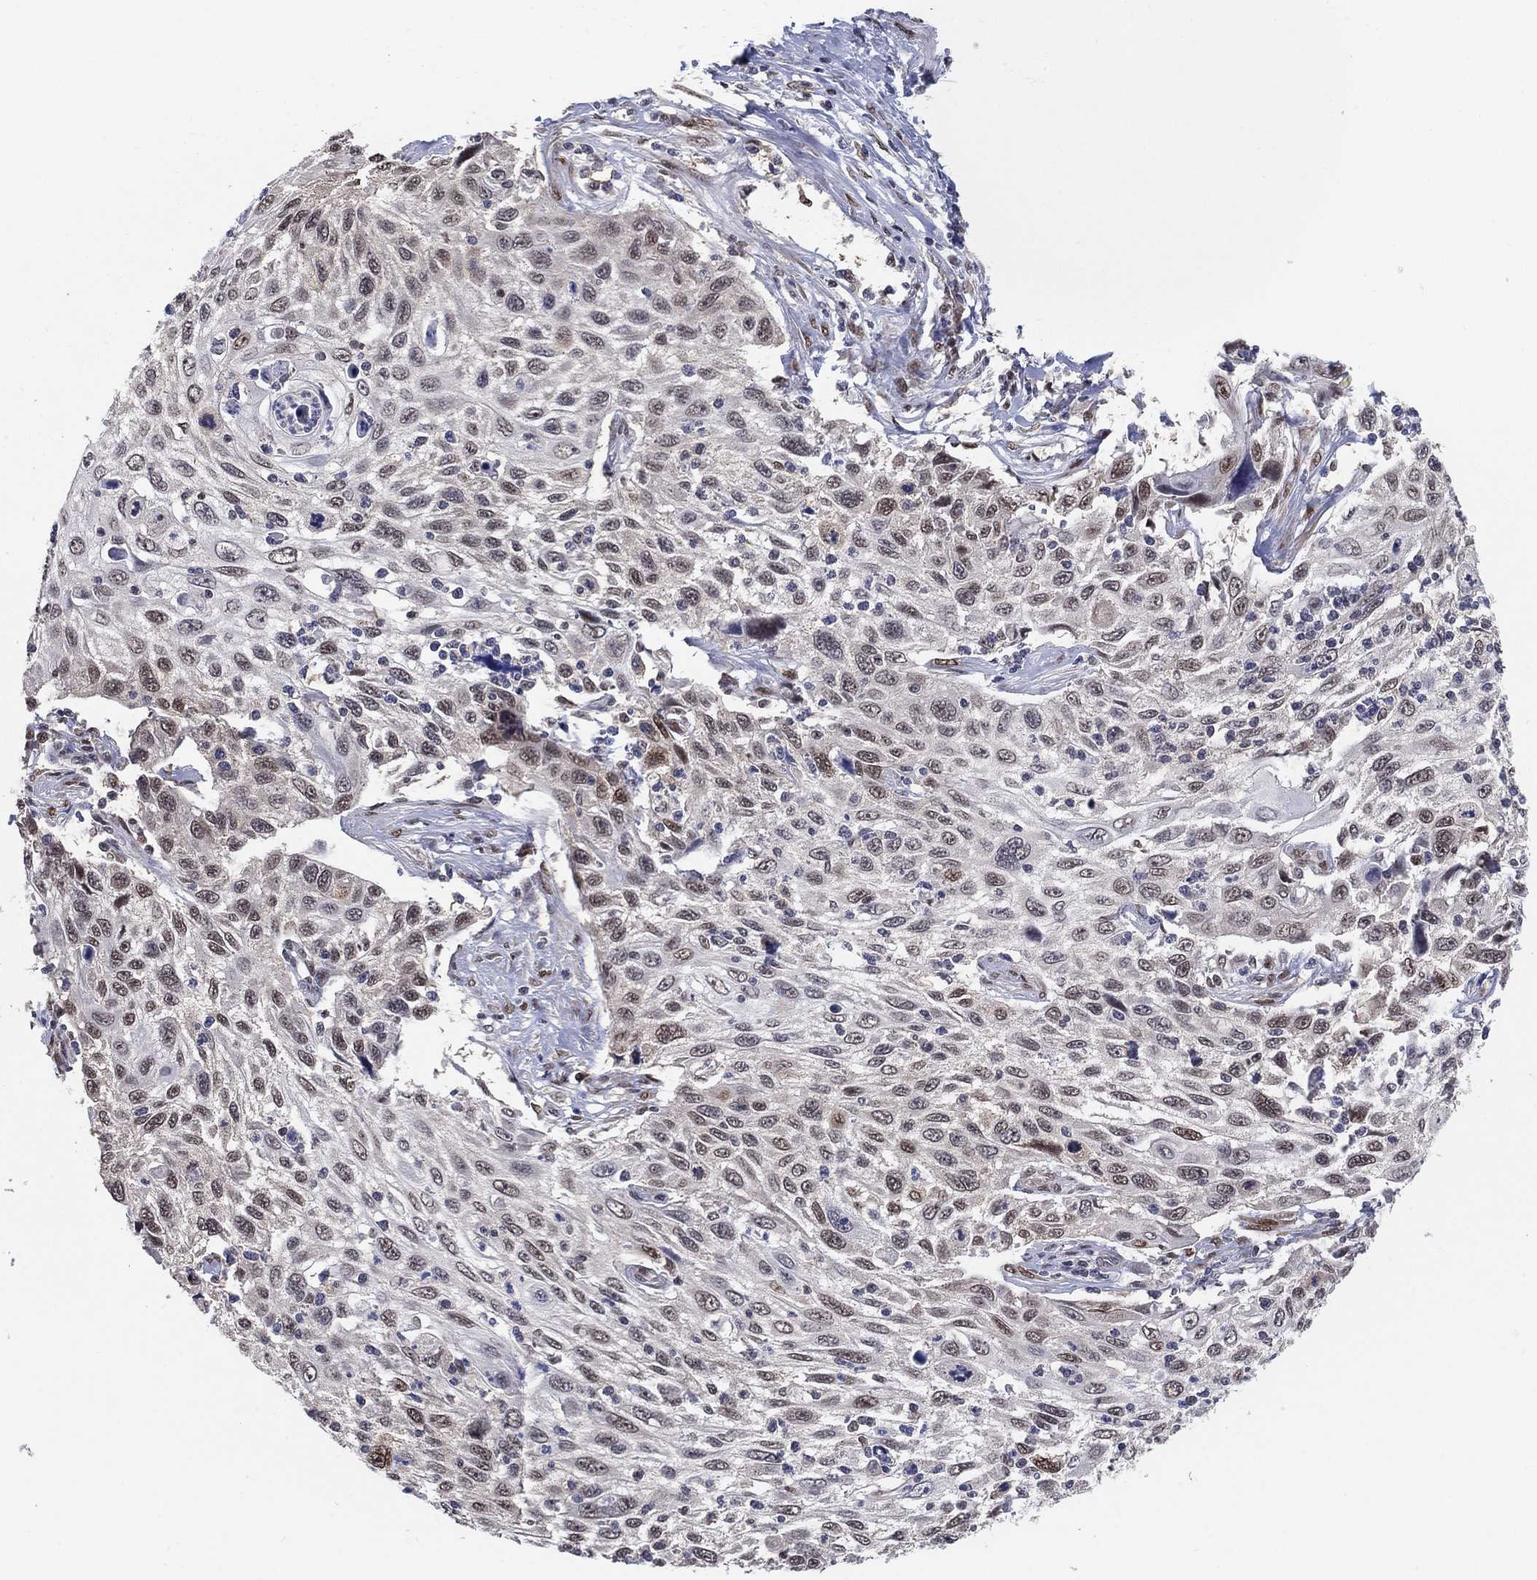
{"staining": {"intensity": "moderate", "quantity": "<25%", "location": "nuclear"}, "tissue": "cervical cancer", "cell_type": "Tumor cells", "image_type": "cancer", "snomed": [{"axis": "morphology", "description": "Squamous cell carcinoma, NOS"}, {"axis": "topography", "description": "Cervix"}], "caption": "Protein analysis of squamous cell carcinoma (cervical) tissue exhibits moderate nuclear expression in about <25% of tumor cells.", "gene": "CENPE", "patient": {"sex": "female", "age": 70}}